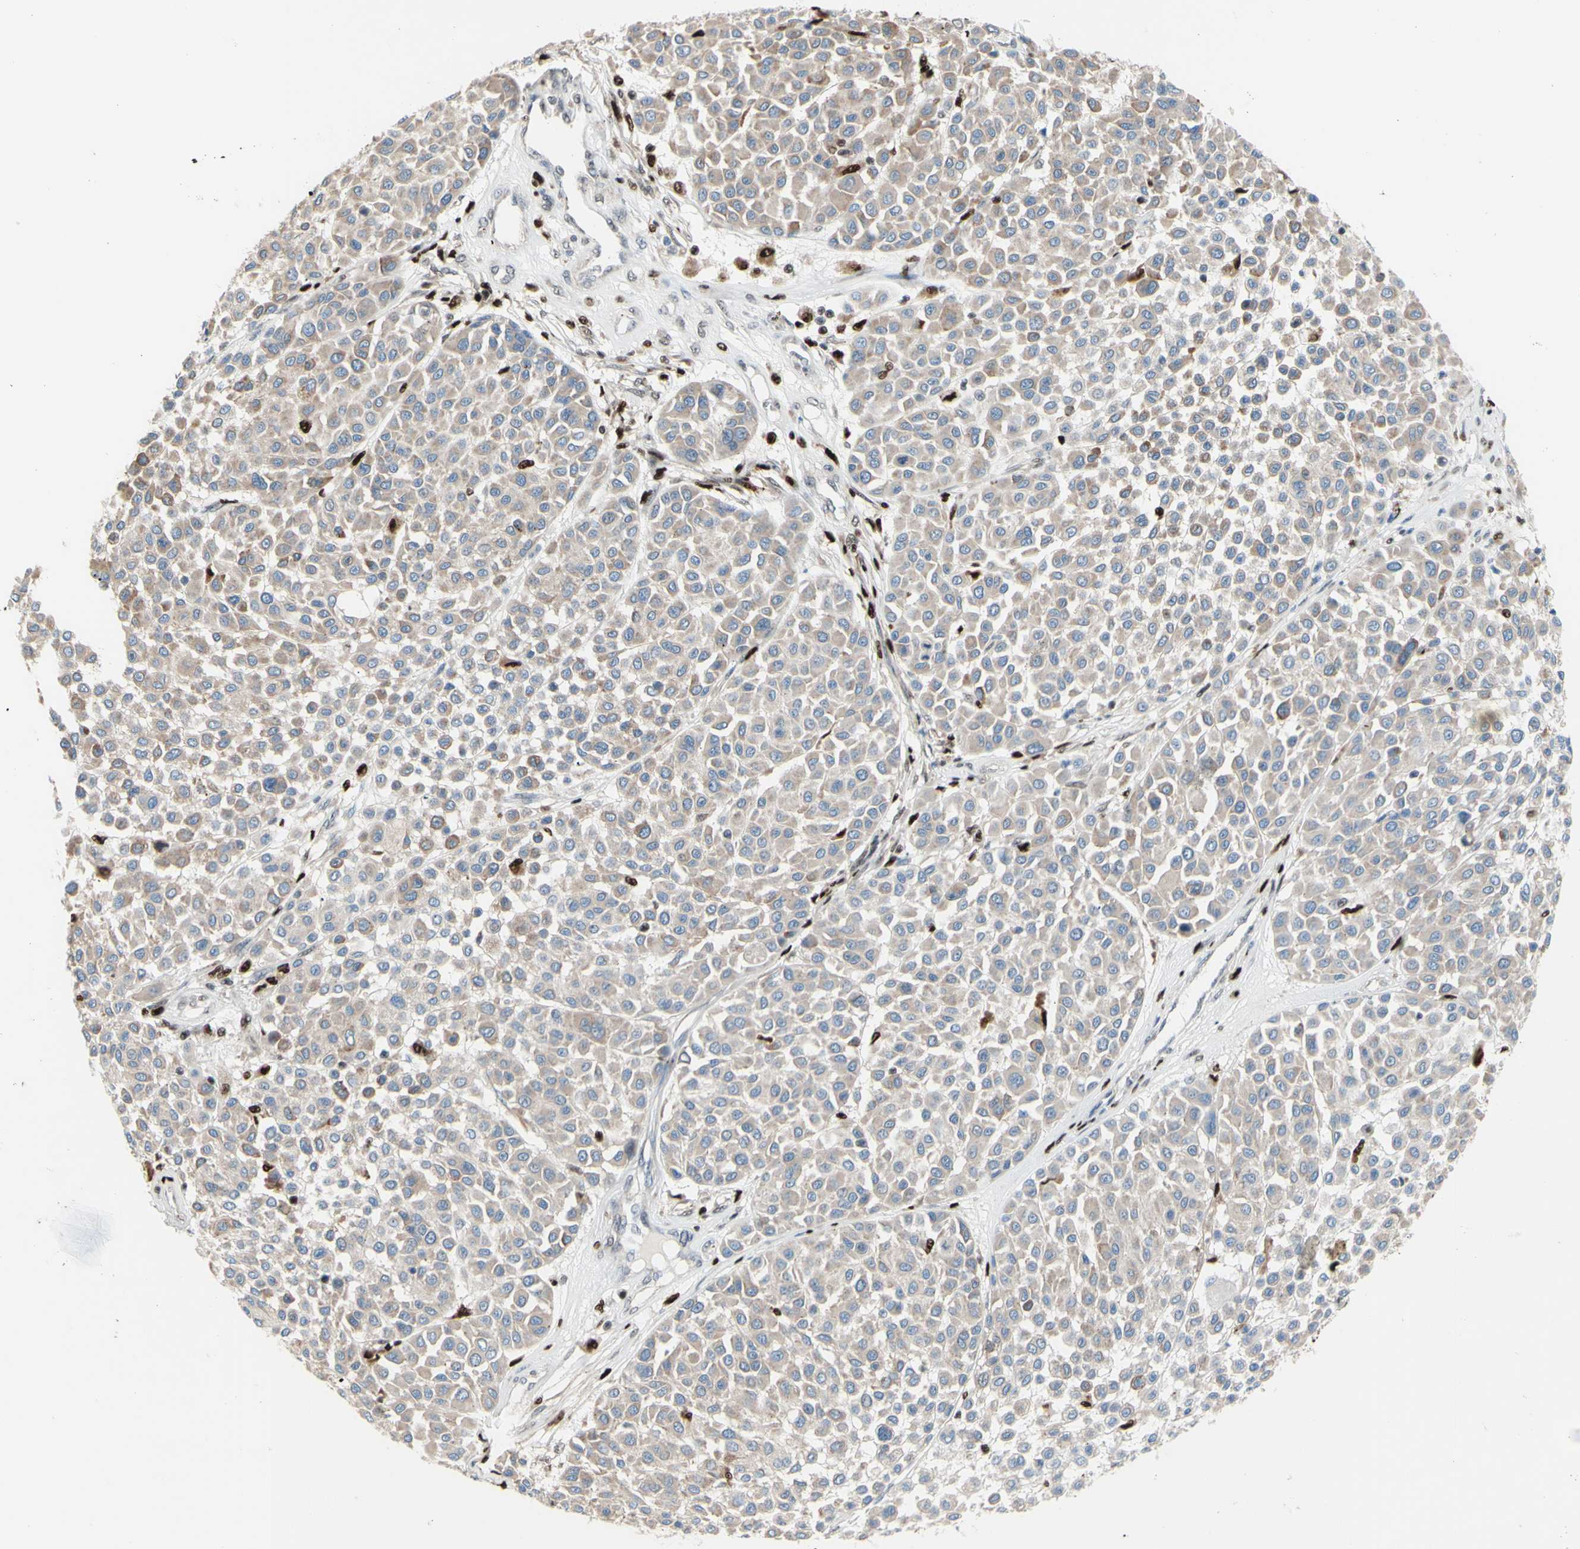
{"staining": {"intensity": "weak", "quantity": ">75%", "location": "cytoplasmic/membranous"}, "tissue": "melanoma", "cell_type": "Tumor cells", "image_type": "cancer", "snomed": [{"axis": "morphology", "description": "Malignant melanoma, Metastatic site"}, {"axis": "topography", "description": "Soft tissue"}], "caption": "High-power microscopy captured an IHC micrograph of melanoma, revealing weak cytoplasmic/membranous positivity in approximately >75% of tumor cells.", "gene": "EED", "patient": {"sex": "male", "age": 41}}